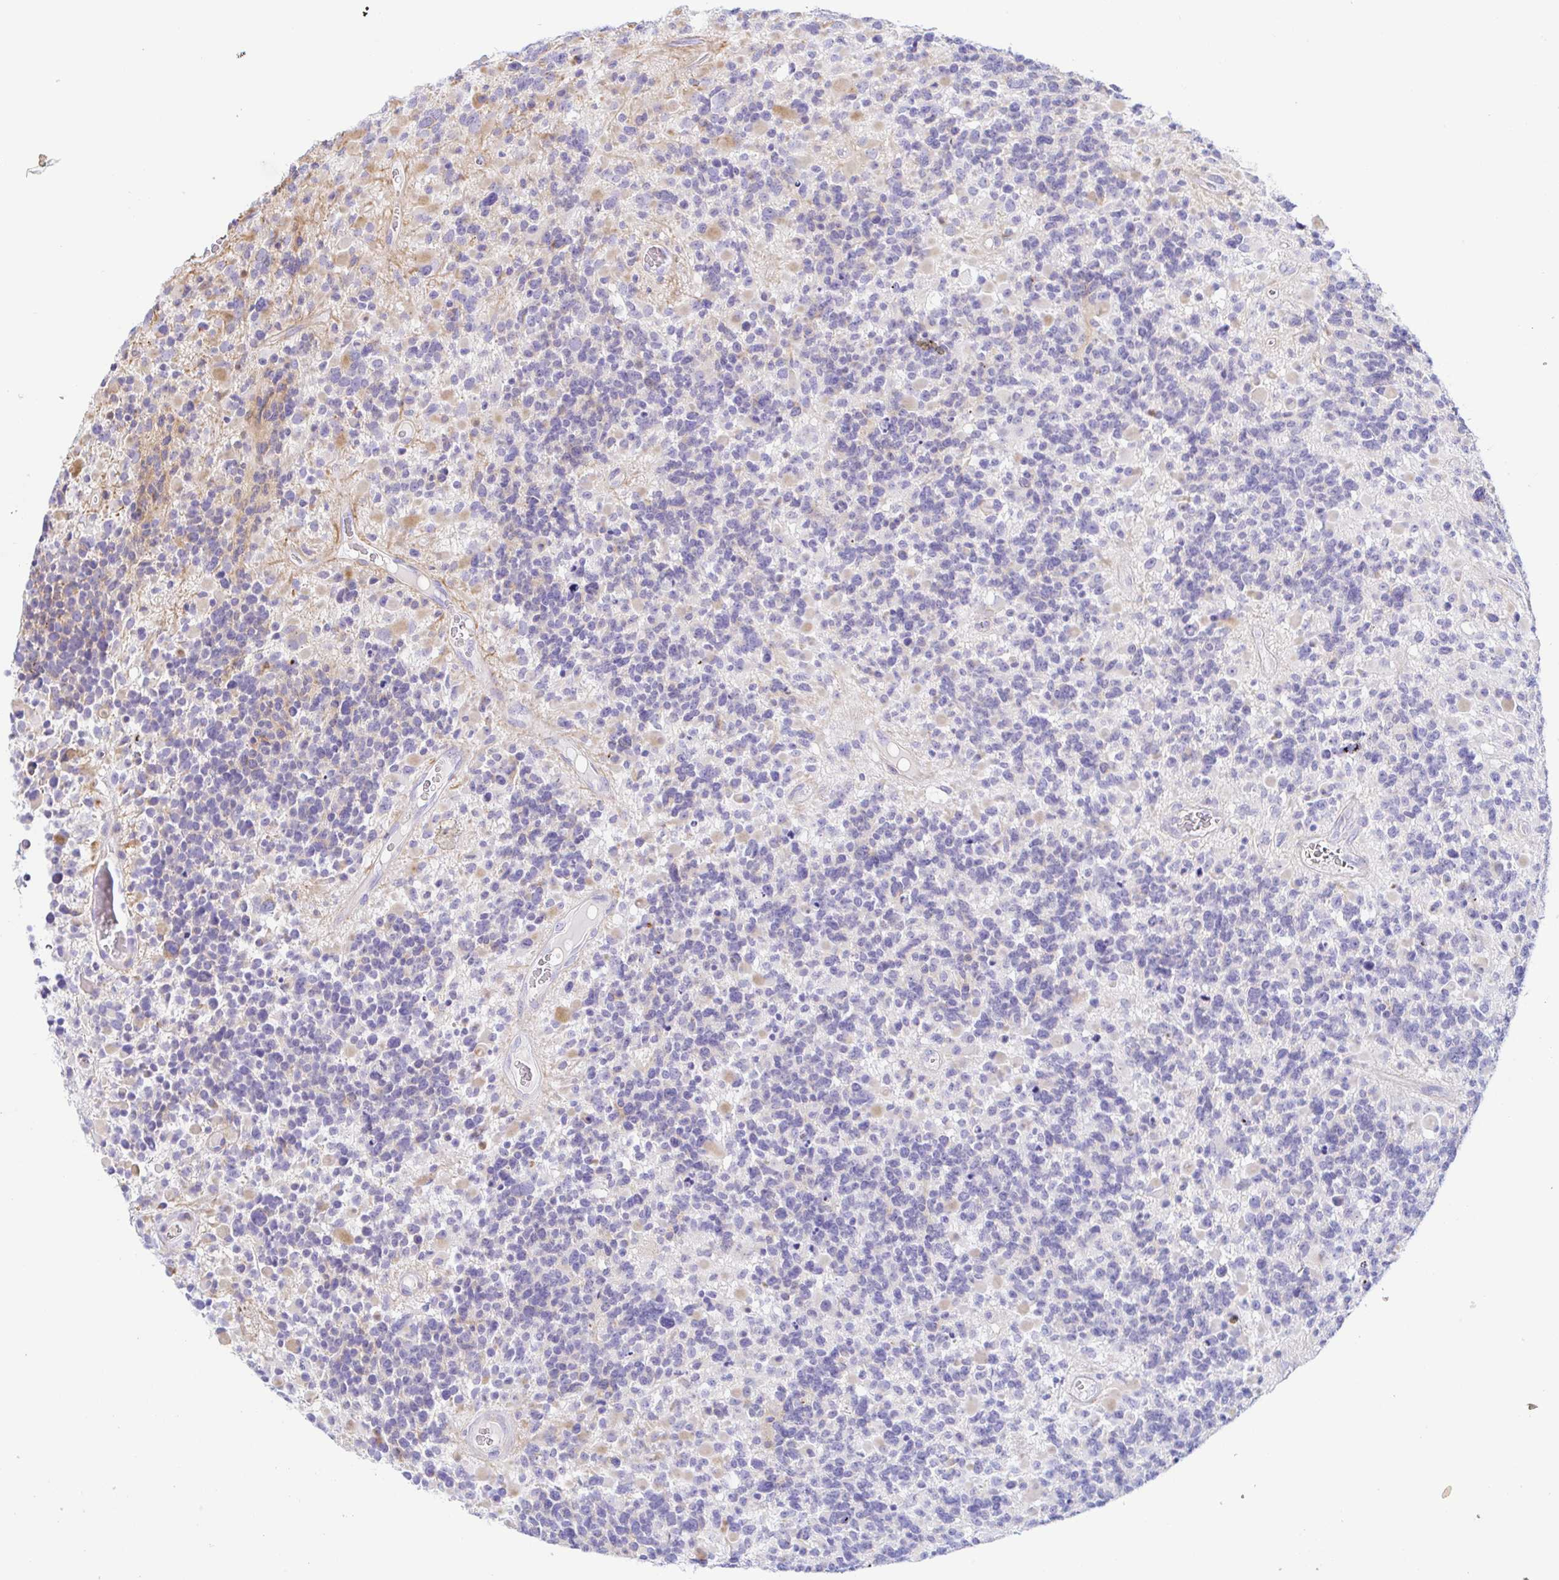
{"staining": {"intensity": "negative", "quantity": "none", "location": "none"}, "tissue": "glioma", "cell_type": "Tumor cells", "image_type": "cancer", "snomed": [{"axis": "morphology", "description": "Glioma, malignant, High grade"}, {"axis": "topography", "description": "Brain"}], "caption": "High magnification brightfield microscopy of malignant glioma (high-grade) stained with DAB (3,3'-diaminobenzidine) (brown) and counterstained with hematoxylin (blue): tumor cells show no significant staining.", "gene": "PINLYP", "patient": {"sex": "female", "age": 40}}